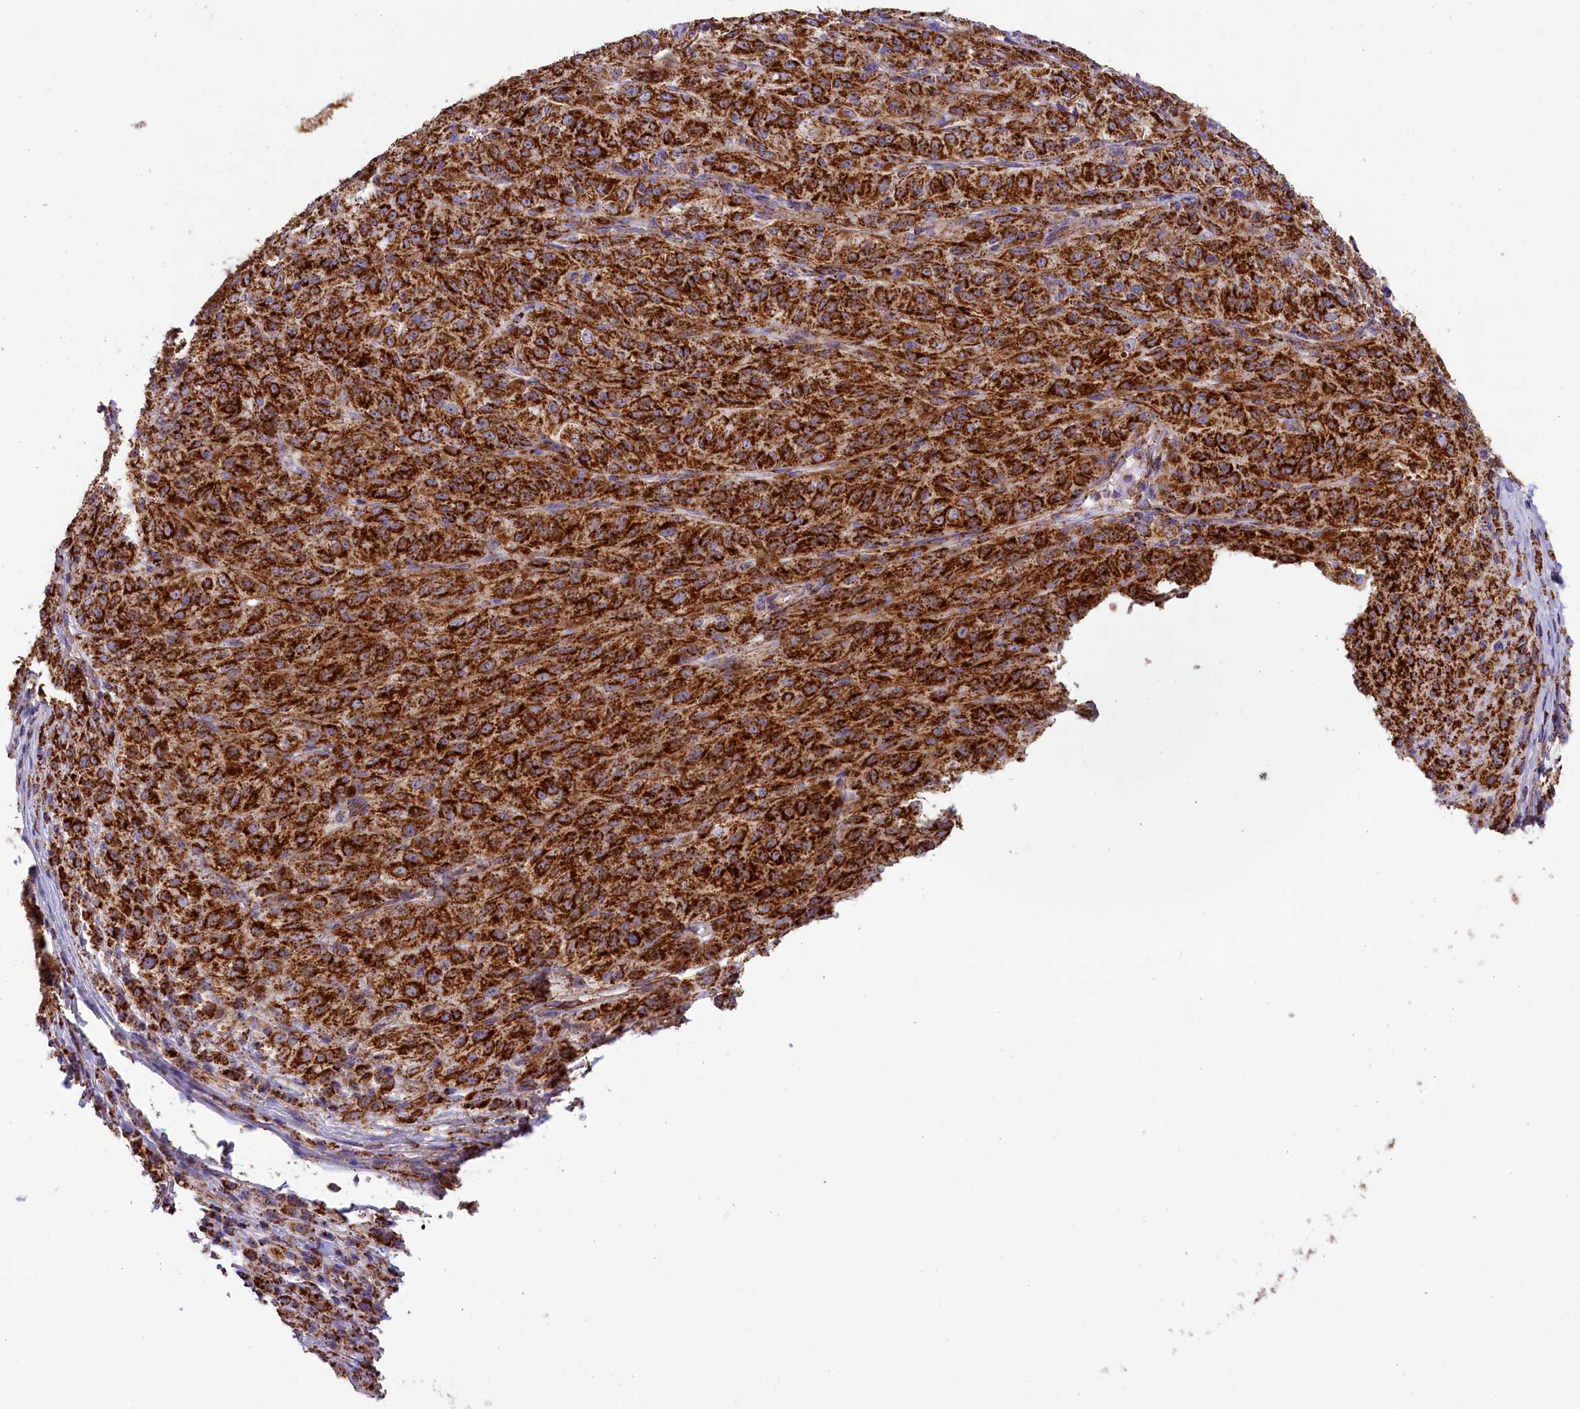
{"staining": {"intensity": "strong", "quantity": ">75%", "location": "cytoplasmic/membranous"}, "tissue": "melanoma", "cell_type": "Tumor cells", "image_type": "cancer", "snomed": [{"axis": "morphology", "description": "Malignant melanoma, NOS"}, {"axis": "topography", "description": "Skin"}], "caption": "A histopathology image of melanoma stained for a protein exhibits strong cytoplasmic/membranous brown staining in tumor cells.", "gene": "NDUFA8", "patient": {"sex": "female", "age": 52}}